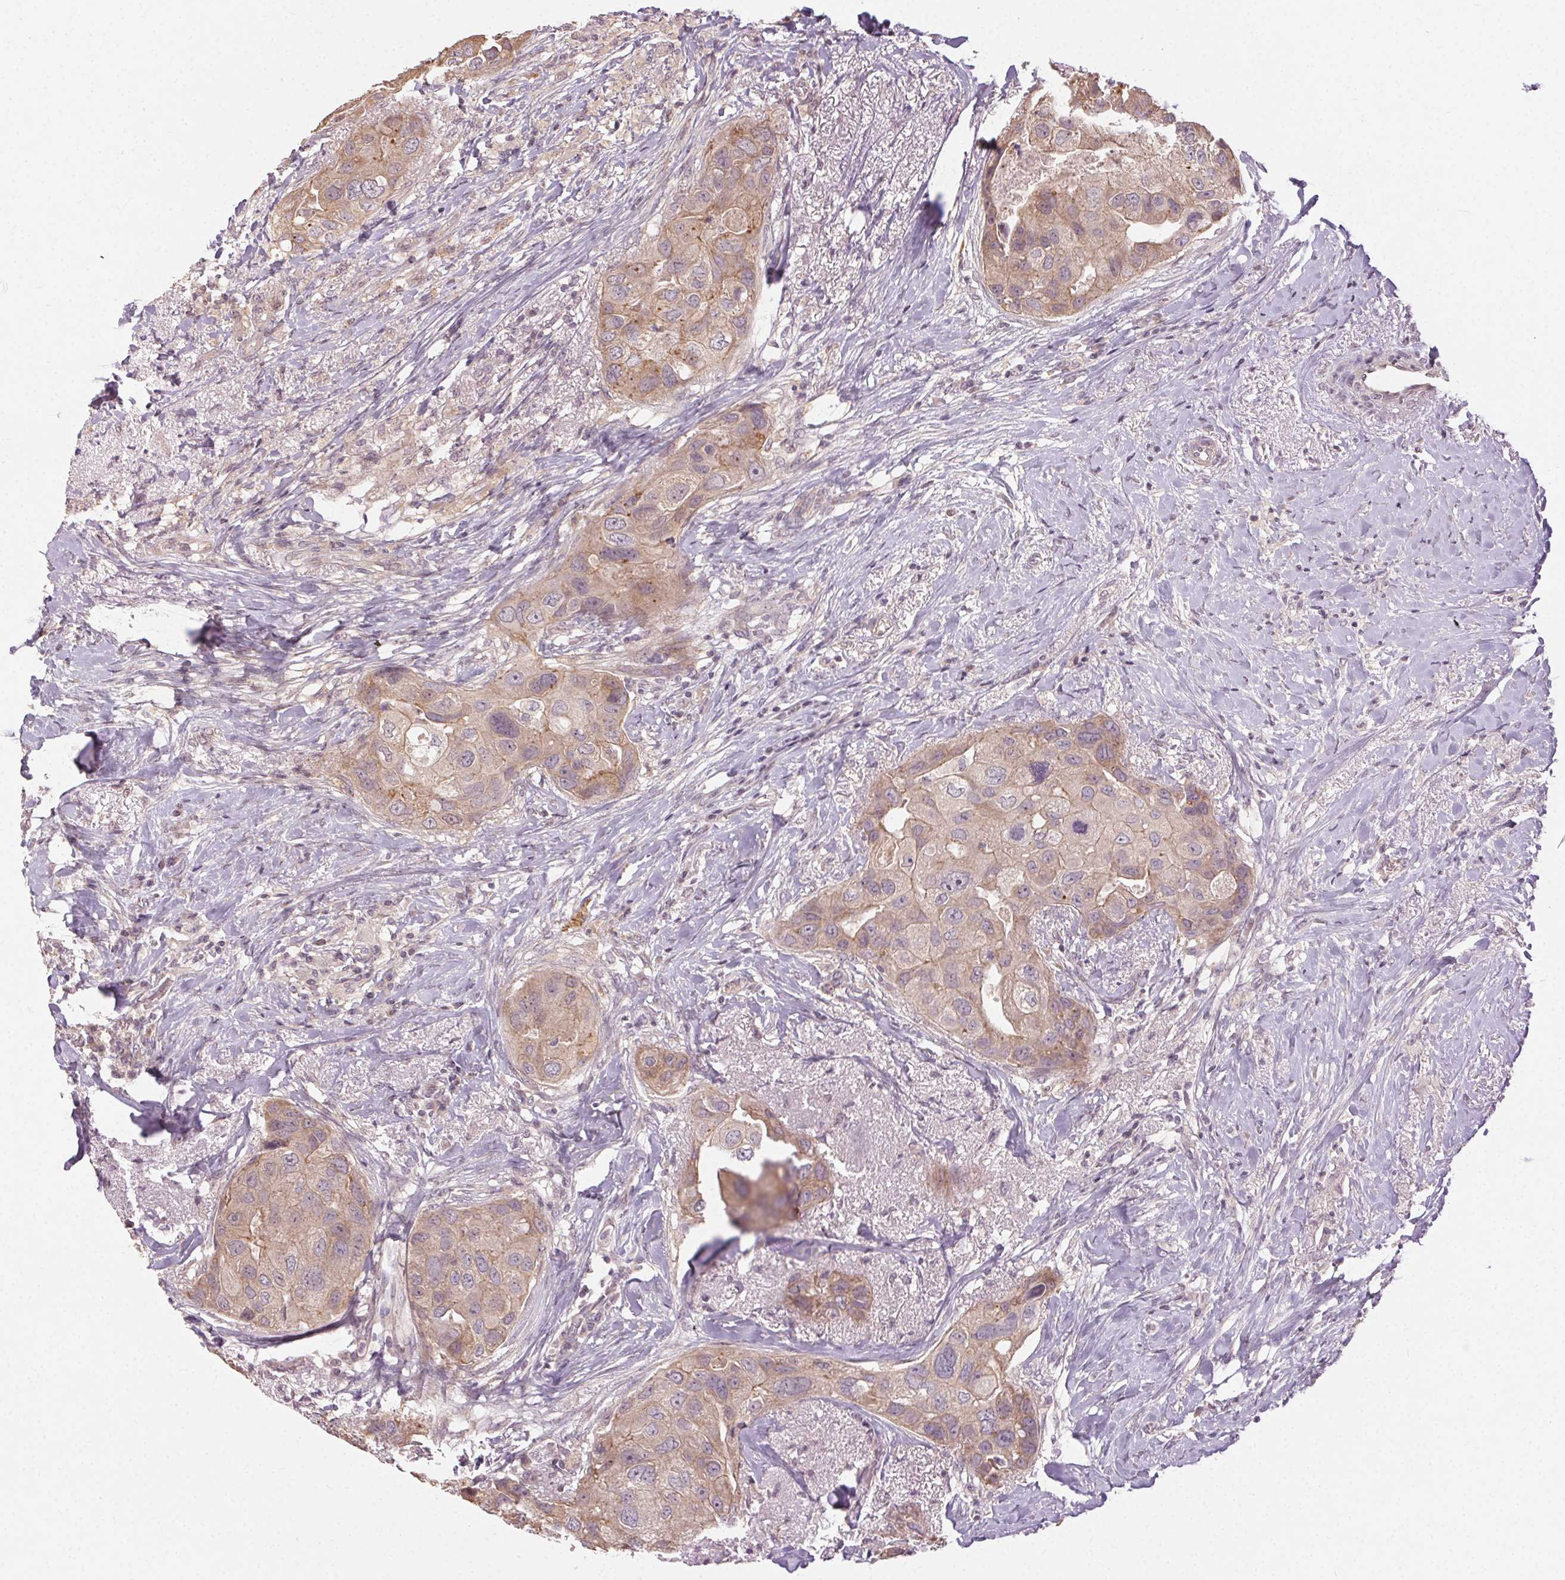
{"staining": {"intensity": "weak", "quantity": ">75%", "location": "cytoplasmic/membranous"}, "tissue": "breast cancer", "cell_type": "Tumor cells", "image_type": "cancer", "snomed": [{"axis": "morphology", "description": "Duct carcinoma"}, {"axis": "topography", "description": "Breast"}], "caption": "Protein expression analysis of breast cancer exhibits weak cytoplasmic/membranous expression in approximately >75% of tumor cells.", "gene": "ATP1B3", "patient": {"sex": "female", "age": 43}}